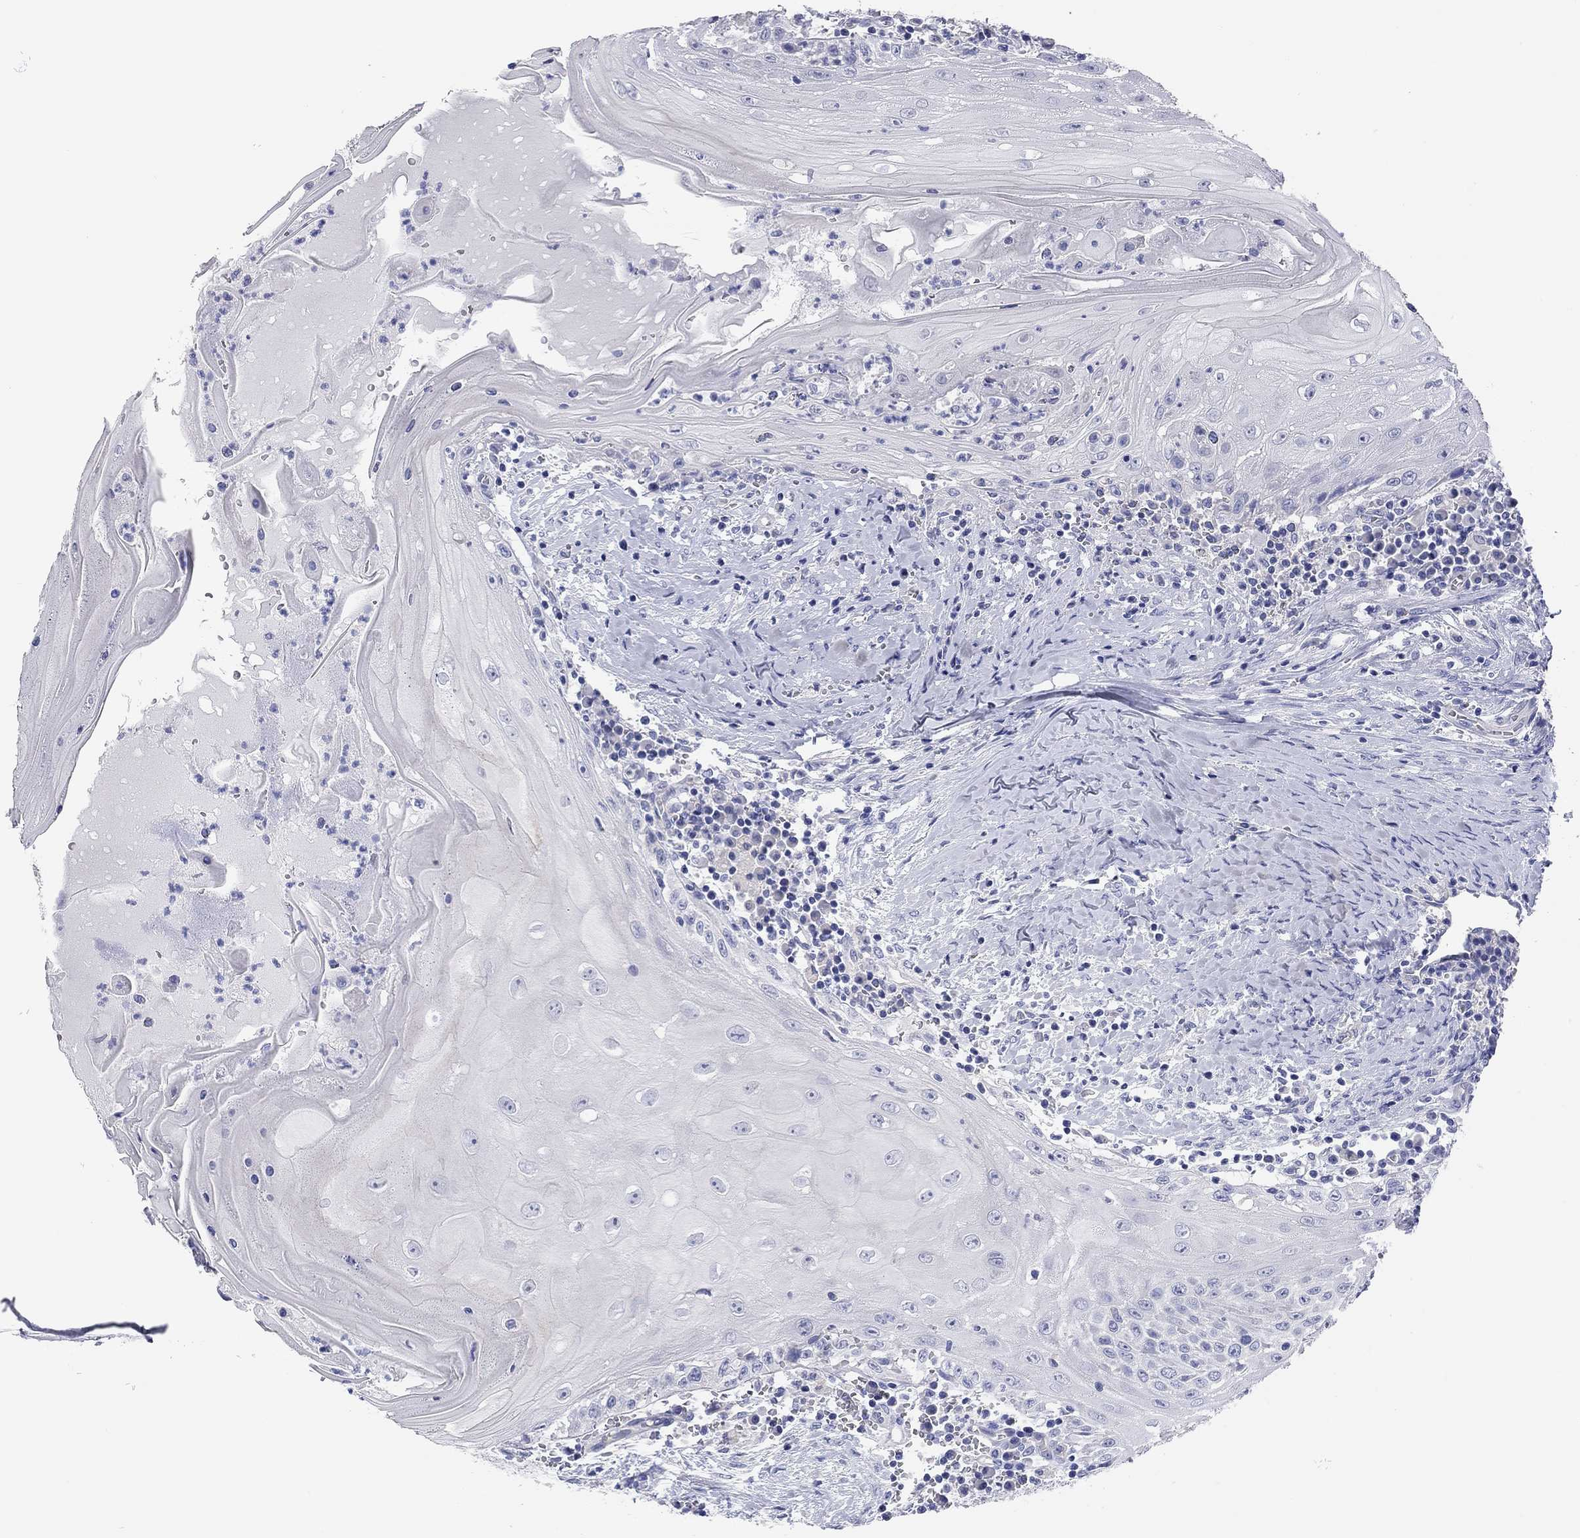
{"staining": {"intensity": "negative", "quantity": "none", "location": "none"}, "tissue": "head and neck cancer", "cell_type": "Tumor cells", "image_type": "cancer", "snomed": [{"axis": "morphology", "description": "Squamous cell carcinoma, NOS"}, {"axis": "topography", "description": "Oral tissue"}, {"axis": "topography", "description": "Head-Neck"}], "caption": "Immunohistochemistry photomicrograph of neoplastic tissue: human head and neck cancer (squamous cell carcinoma) stained with DAB exhibits no significant protein expression in tumor cells.", "gene": "TMEM221", "patient": {"sex": "male", "age": 58}}